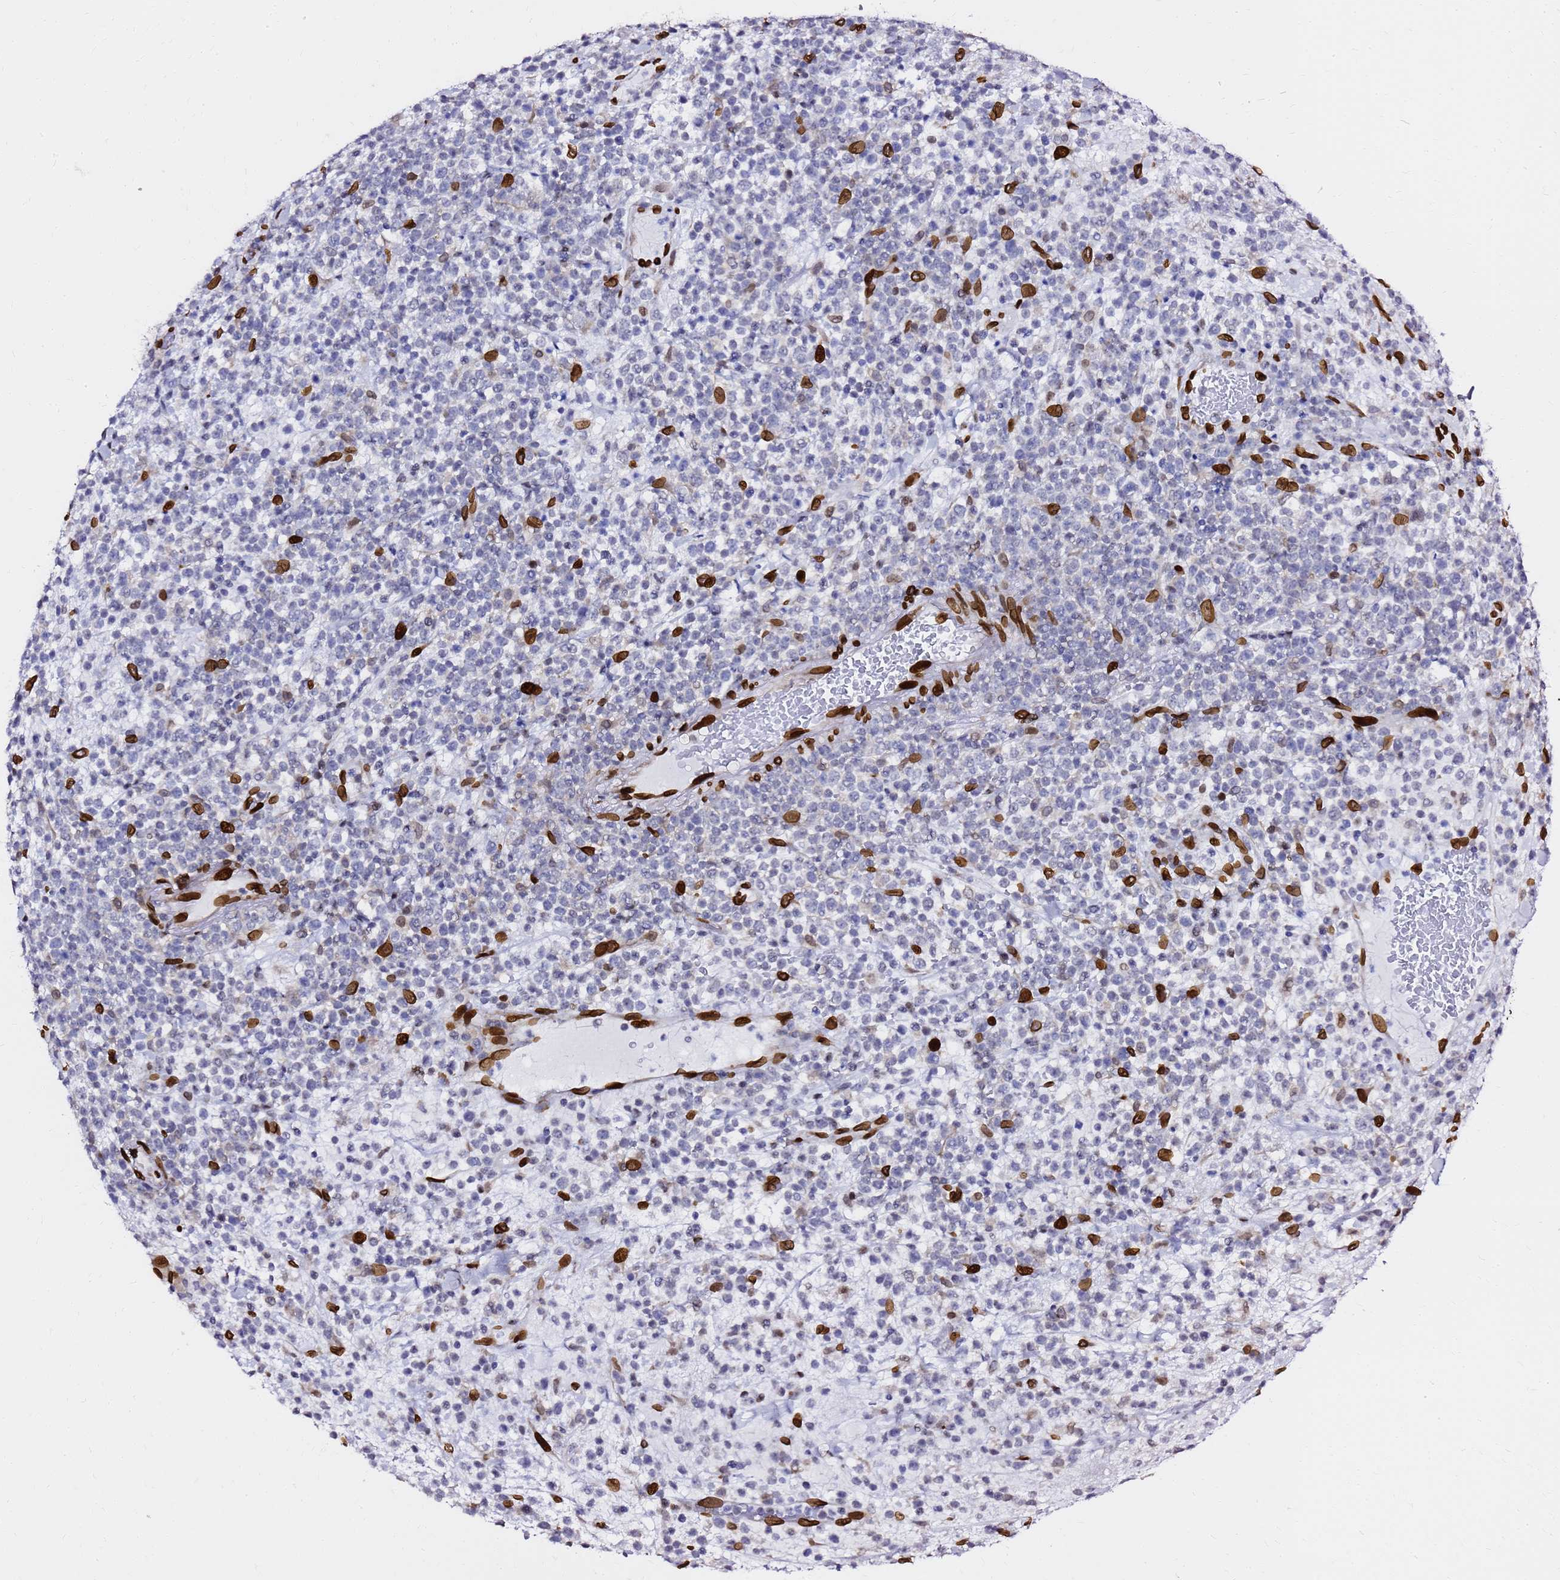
{"staining": {"intensity": "negative", "quantity": "none", "location": "none"}, "tissue": "lymphoma", "cell_type": "Tumor cells", "image_type": "cancer", "snomed": [{"axis": "morphology", "description": "Malignant lymphoma, non-Hodgkin's type, High grade"}, {"axis": "topography", "description": "Colon"}], "caption": "An IHC photomicrograph of lymphoma is shown. There is no staining in tumor cells of lymphoma.", "gene": "C6orf141", "patient": {"sex": "female", "age": 53}}